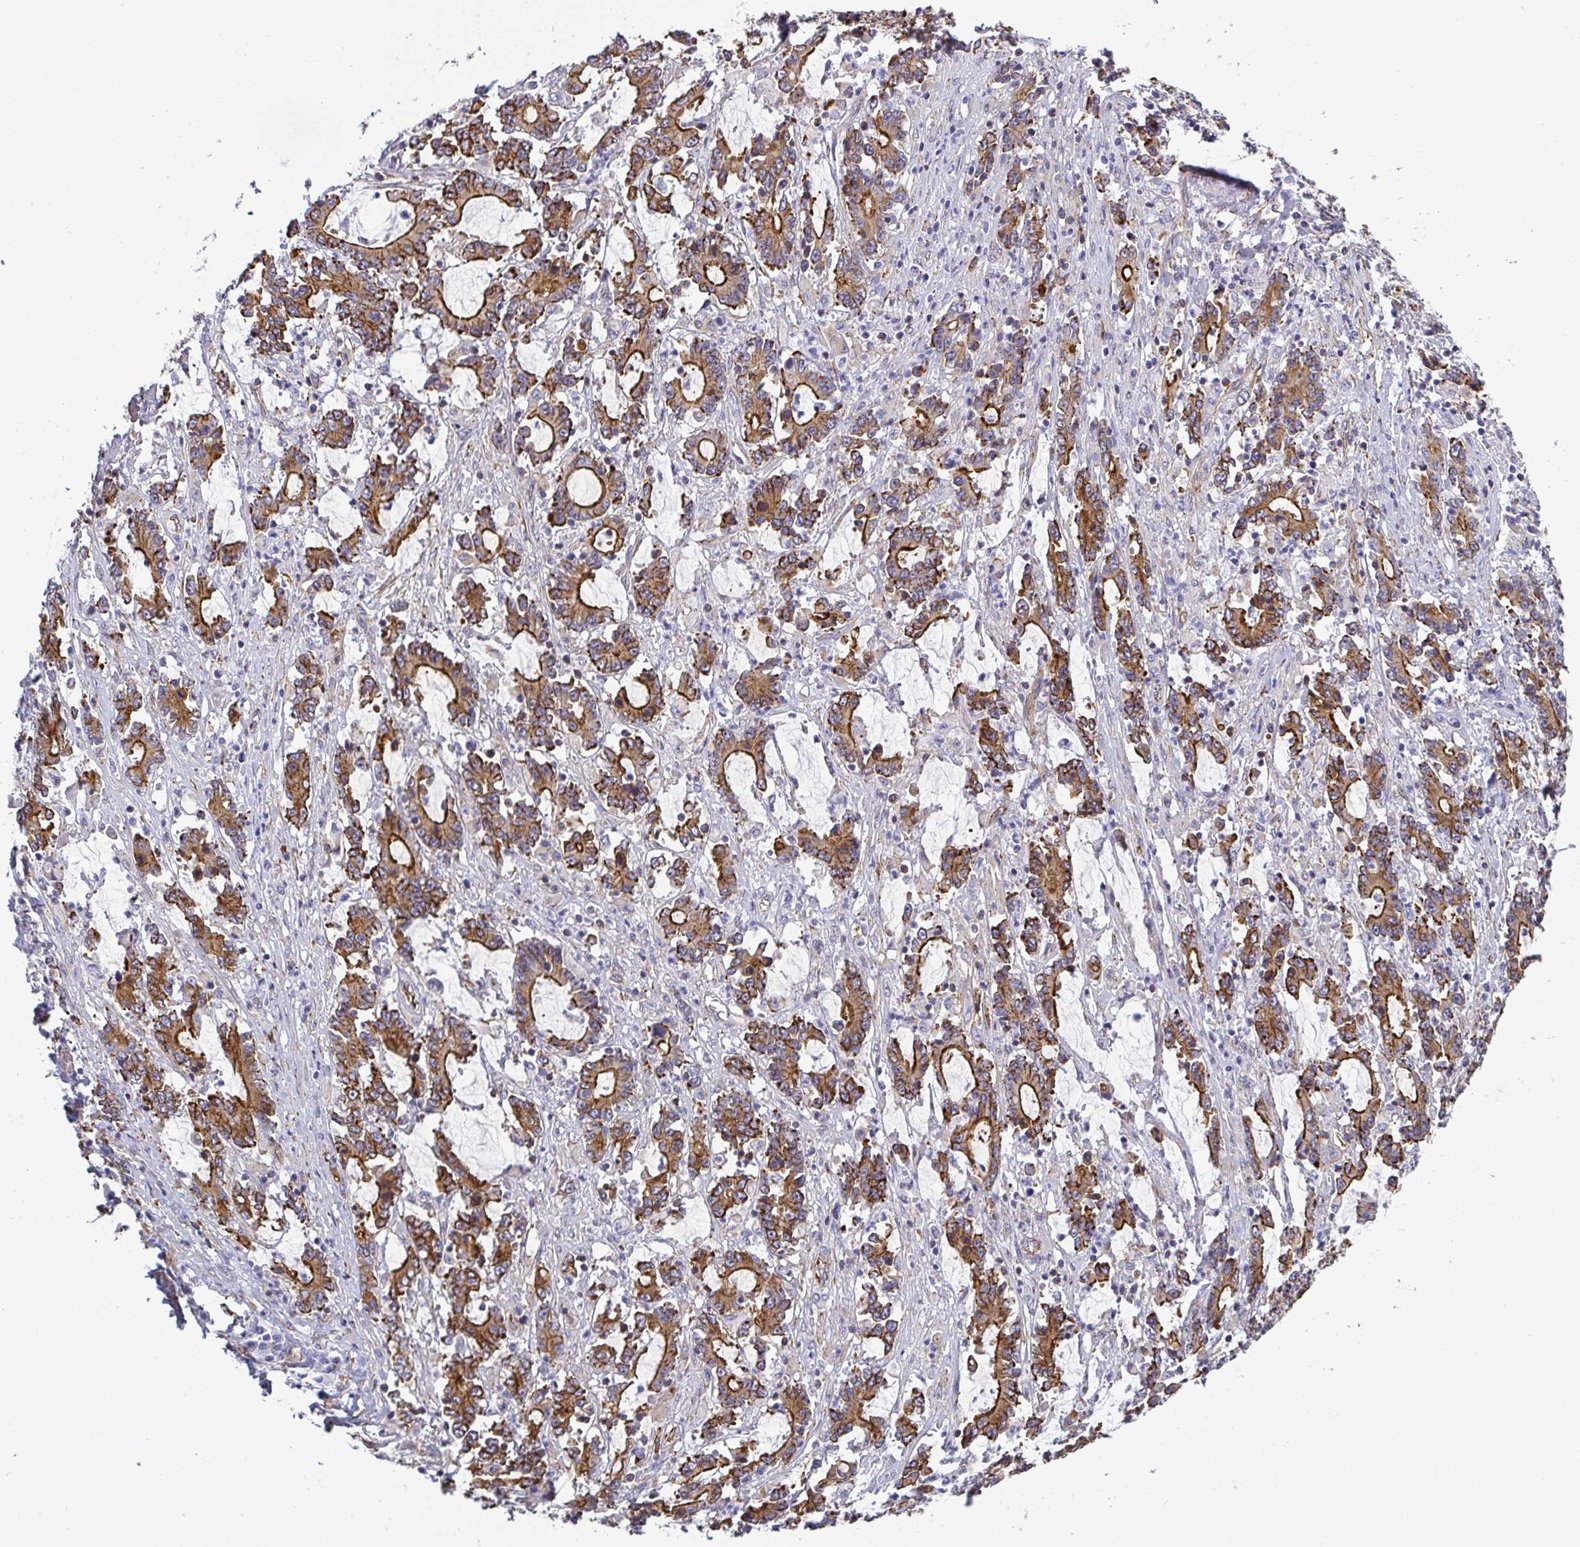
{"staining": {"intensity": "moderate", "quantity": ">75%", "location": "cytoplasmic/membranous"}, "tissue": "stomach cancer", "cell_type": "Tumor cells", "image_type": "cancer", "snomed": [{"axis": "morphology", "description": "Adenocarcinoma, NOS"}, {"axis": "topography", "description": "Stomach, upper"}], "caption": "The micrograph demonstrates a brown stain indicating the presence of a protein in the cytoplasmic/membranous of tumor cells in stomach cancer (adenocarcinoma).", "gene": "LIMA1", "patient": {"sex": "male", "age": 68}}